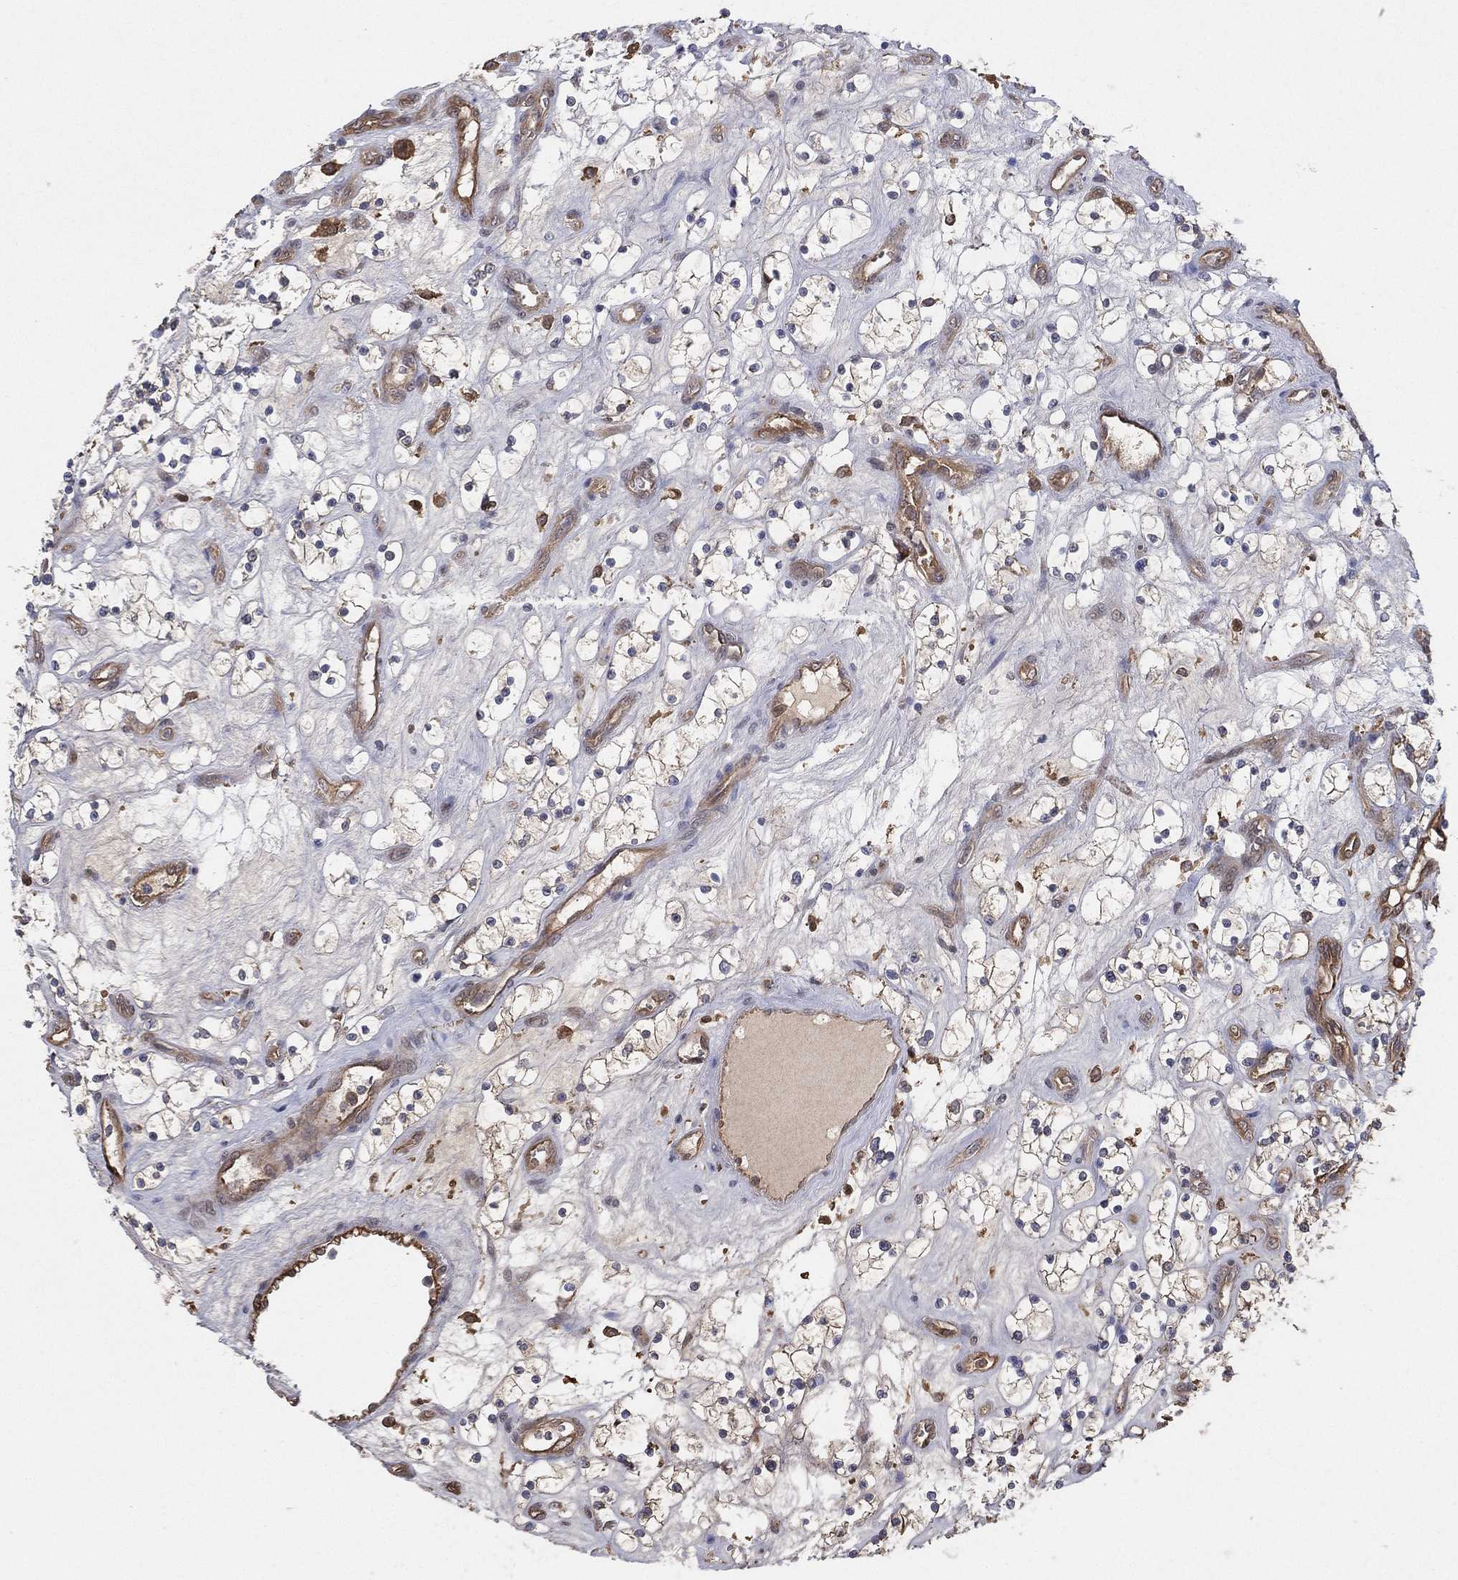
{"staining": {"intensity": "moderate", "quantity": "25%-75%", "location": "cytoplasmic/membranous"}, "tissue": "renal cancer", "cell_type": "Tumor cells", "image_type": "cancer", "snomed": [{"axis": "morphology", "description": "Adenocarcinoma, NOS"}, {"axis": "topography", "description": "Kidney"}], "caption": "Human renal cancer stained for a protein (brown) reveals moderate cytoplasmic/membranous positive positivity in about 25%-75% of tumor cells.", "gene": "PSMG4", "patient": {"sex": "female", "age": 69}}